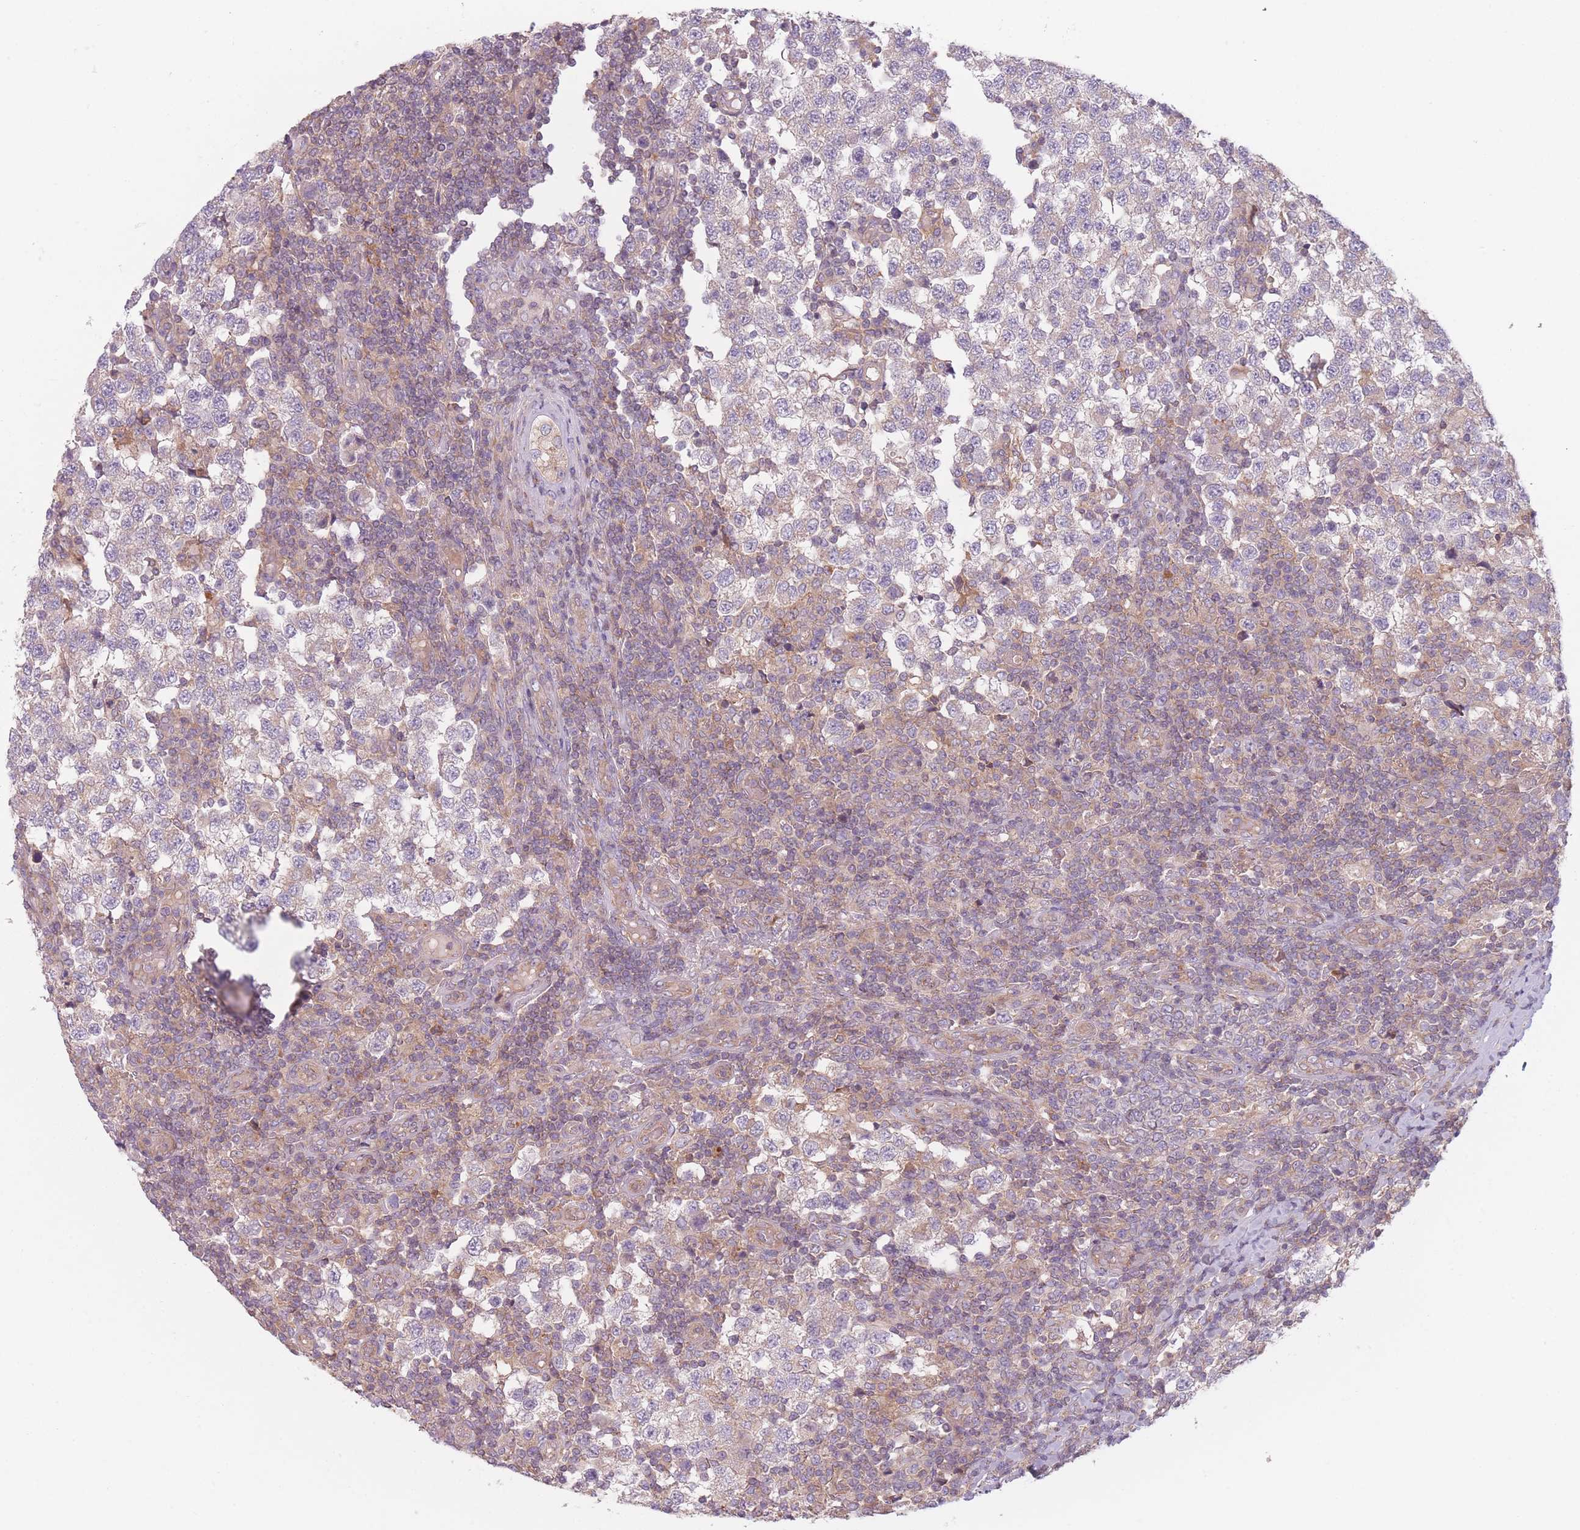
{"staining": {"intensity": "negative", "quantity": "none", "location": "none"}, "tissue": "testis cancer", "cell_type": "Tumor cells", "image_type": "cancer", "snomed": [{"axis": "morphology", "description": "Seminoma, NOS"}, {"axis": "topography", "description": "Testis"}], "caption": "The micrograph demonstrates no significant positivity in tumor cells of seminoma (testis).", "gene": "NT5DC2", "patient": {"sex": "male", "age": 34}}